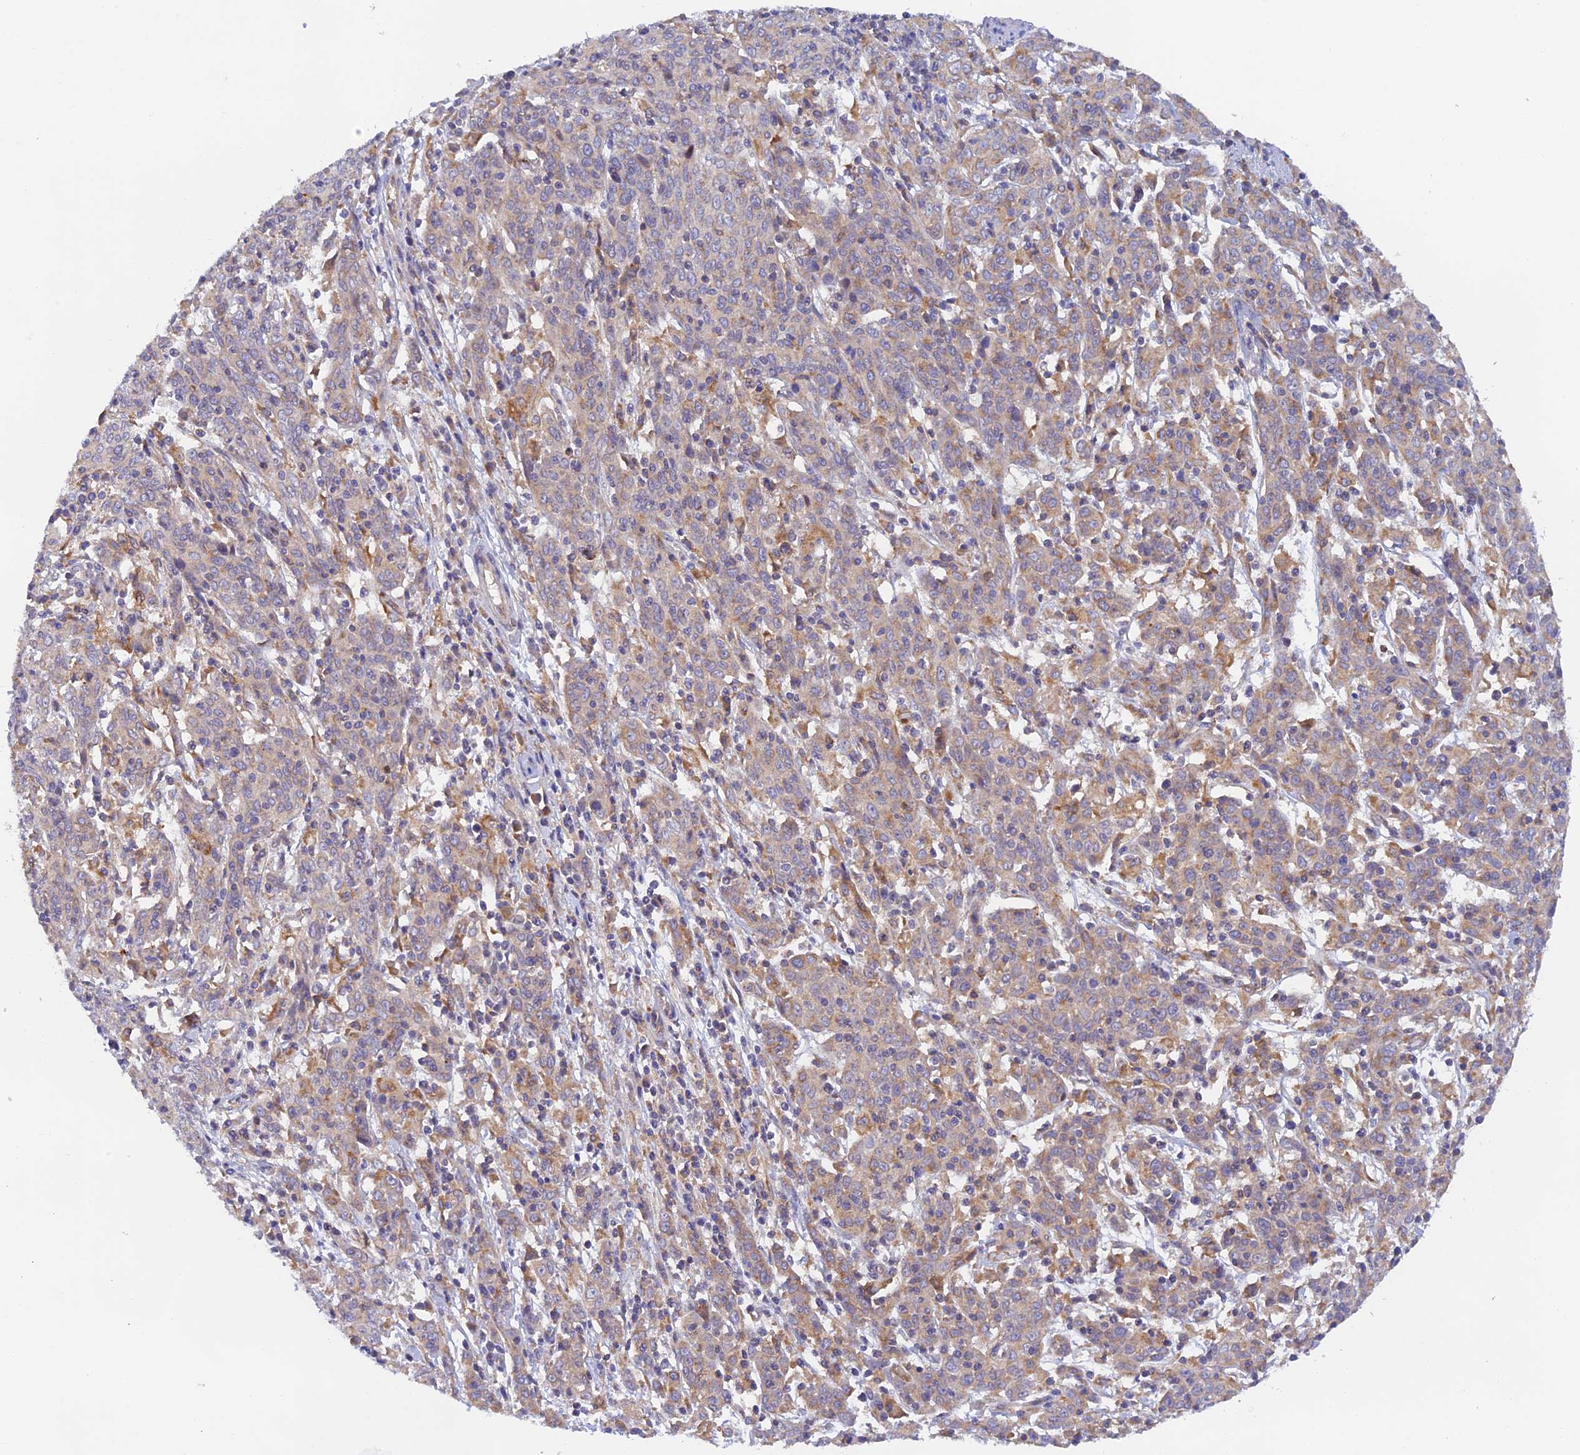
{"staining": {"intensity": "negative", "quantity": "none", "location": "none"}, "tissue": "cervical cancer", "cell_type": "Tumor cells", "image_type": "cancer", "snomed": [{"axis": "morphology", "description": "Squamous cell carcinoma, NOS"}, {"axis": "topography", "description": "Cervix"}], "caption": "Immunohistochemistry histopathology image of human squamous cell carcinoma (cervical) stained for a protein (brown), which reveals no staining in tumor cells. Nuclei are stained in blue.", "gene": "RANBP6", "patient": {"sex": "female", "age": 67}}